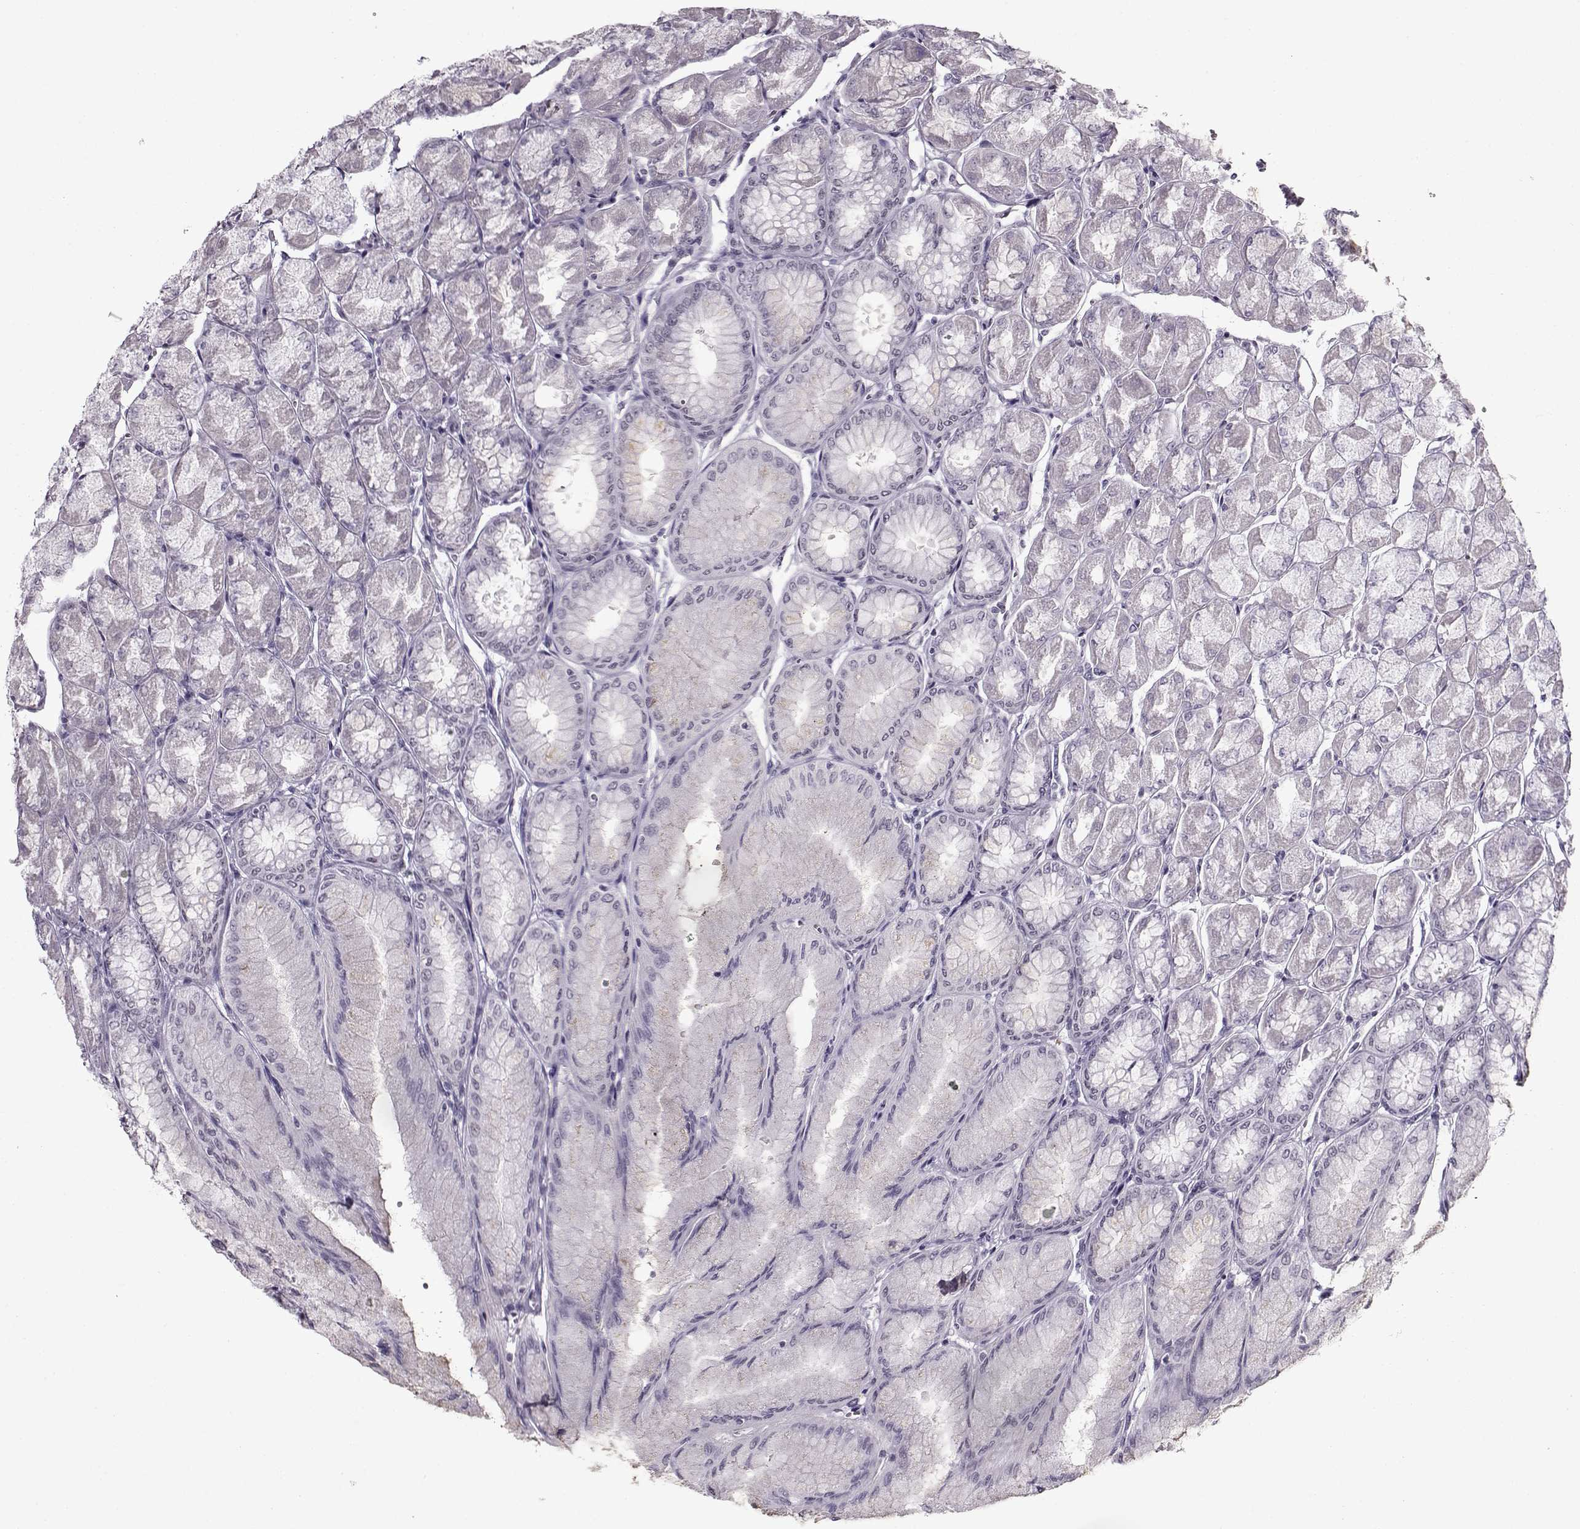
{"staining": {"intensity": "negative", "quantity": "none", "location": "none"}, "tissue": "stomach", "cell_type": "Glandular cells", "image_type": "normal", "snomed": [{"axis": "morphology", "description": "Normal tissue, NOS"}, {"axis": "topography", "description": "Stomach, upper"}], "caption": "This is an immunohistochemistry photomicrograph of unremarkable stomach. There is no expression in glandular cells.", "gene": "PRMT8", "patient": {"sex": "male", "age": 60}}